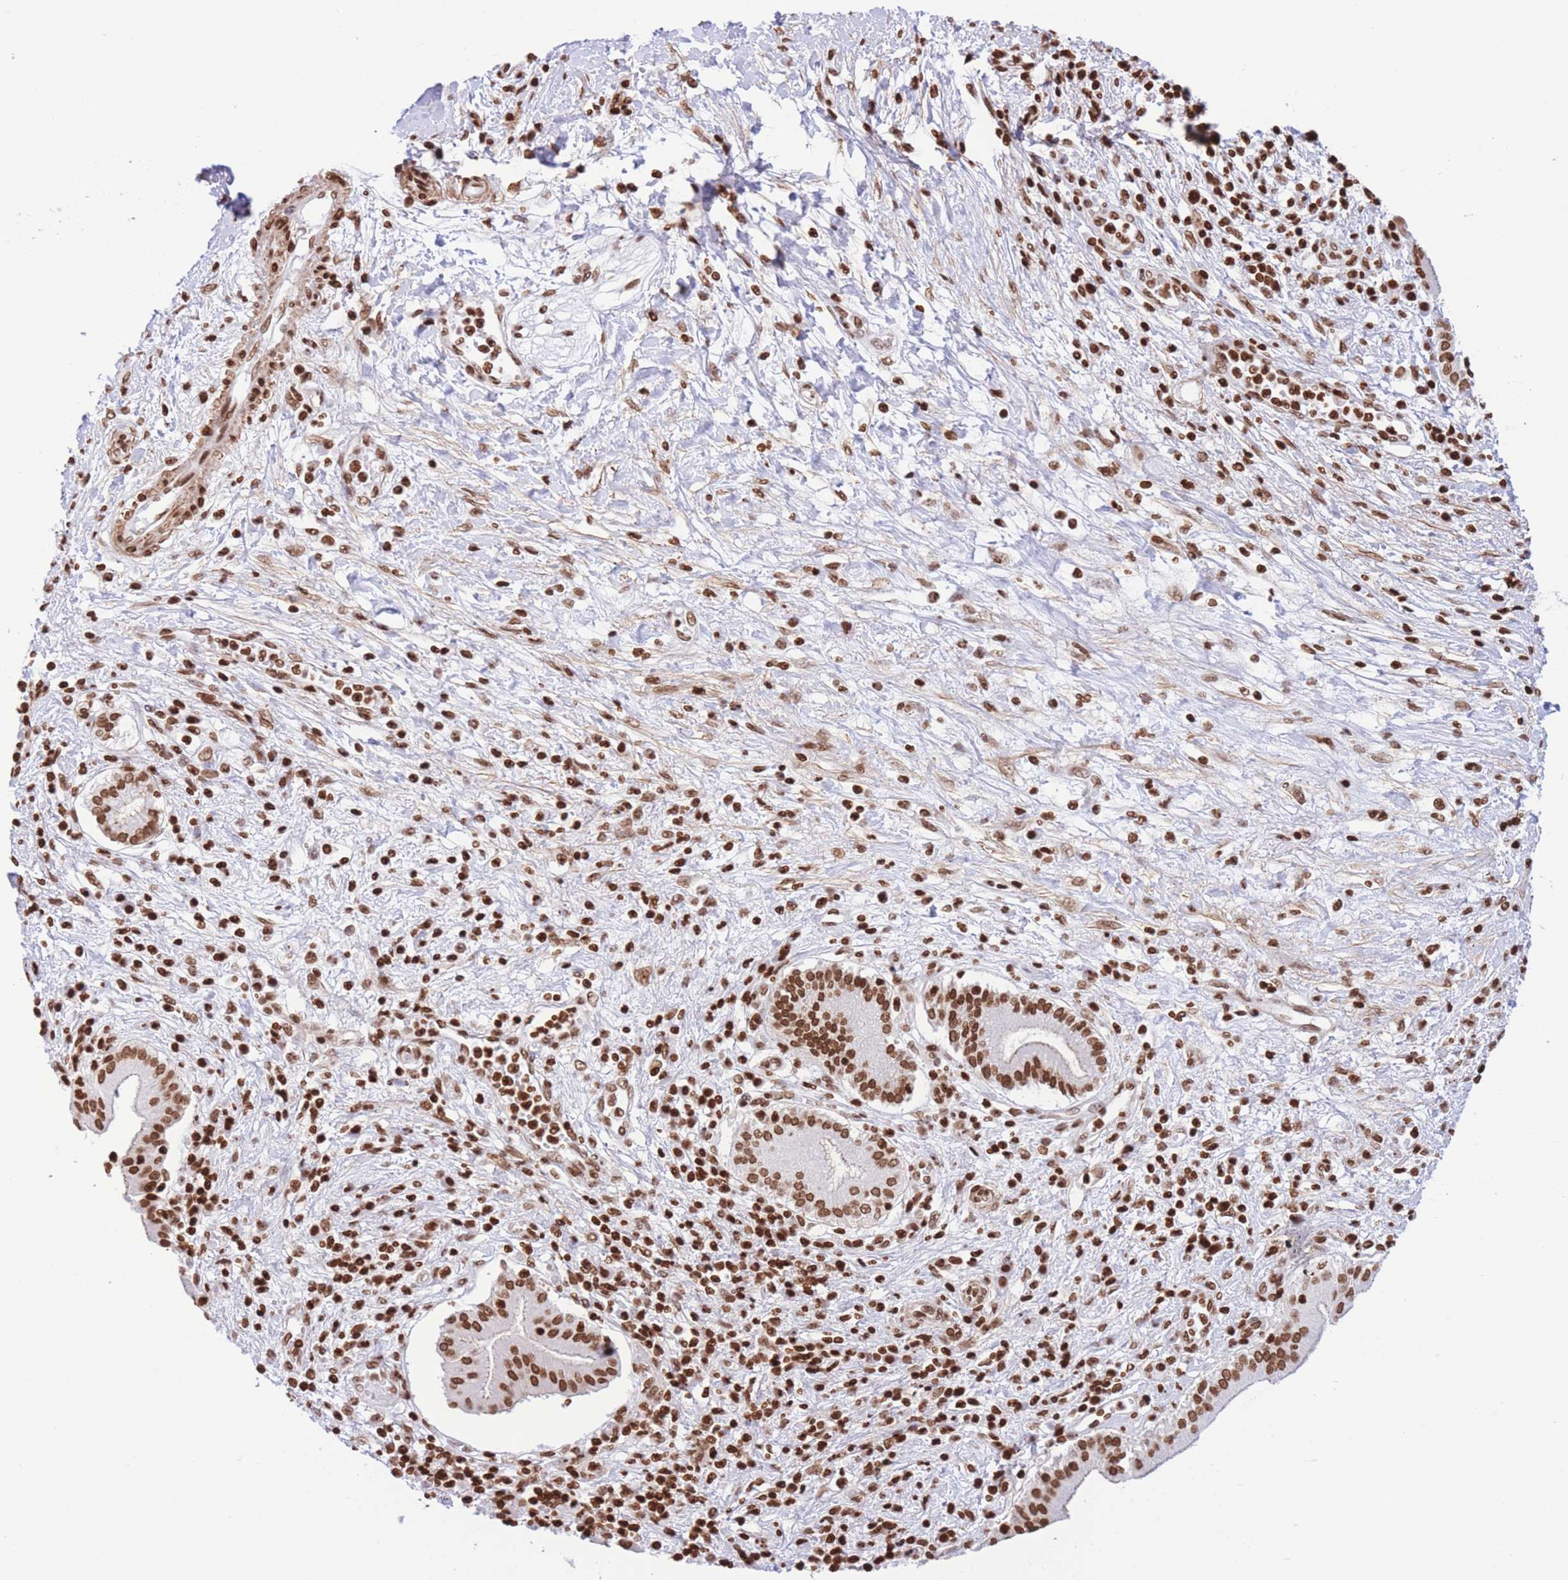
{"staining": {"intensity": "strong", "quantity": ">75%", "location": "nuclear"}, "tissue": "pancreatic cancer", "cell_type": "Tumor cells", "image_type": "cancer", "snomed": [{"axis": "morphology", "description": "Adenocarcinoma, NOS"}, {"axis": "topography", "description": "Pancreas"}], "caption": "Pancreatic cancer stained for a protein (brown) reveals strong nuclear positive expression in approximately >75% of tumor cells.", "gene": "H2BC11", "patient": {"sex": "male", "age": 68}}